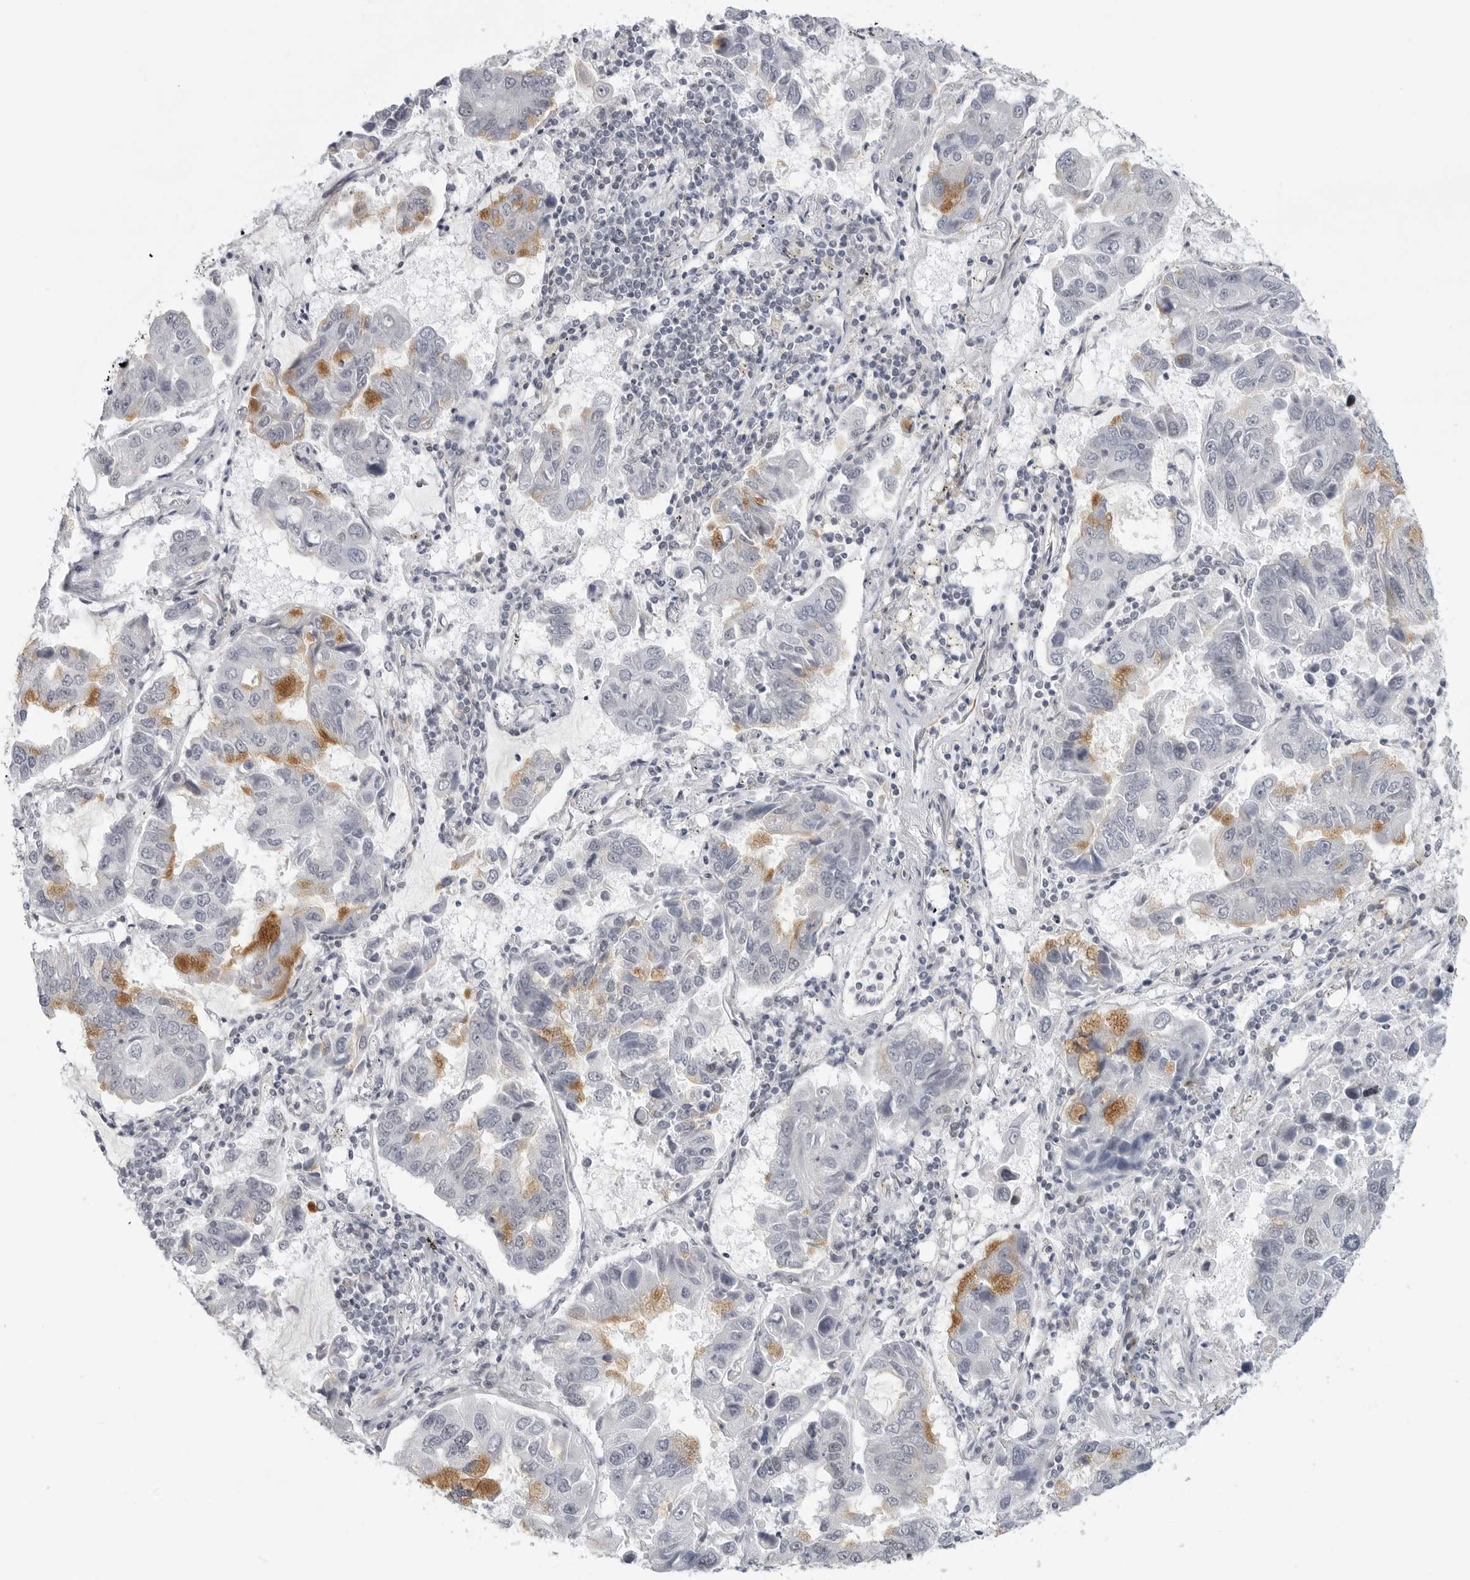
{"staining": {"intensity": "moderate", "quantity": "<25%", "location": "cytoplasmic/membranous"}, "tissue": "lung cancer", "cell_type": "Tumor cells", "image_type": "cancer", "snomed": [{"axis": "morphology", "description": "Adenocarcinoma, NOS"}, {"axis": "topography", "description": "Lung"}], "caption": "Tumor cells reveal low levels of moderate cytoplasmic/membranous positivity in approximately <25% of cells in human lung cancer.", "gene": "CEP295NL", "patient": {"sex": "male", "age": 64}}